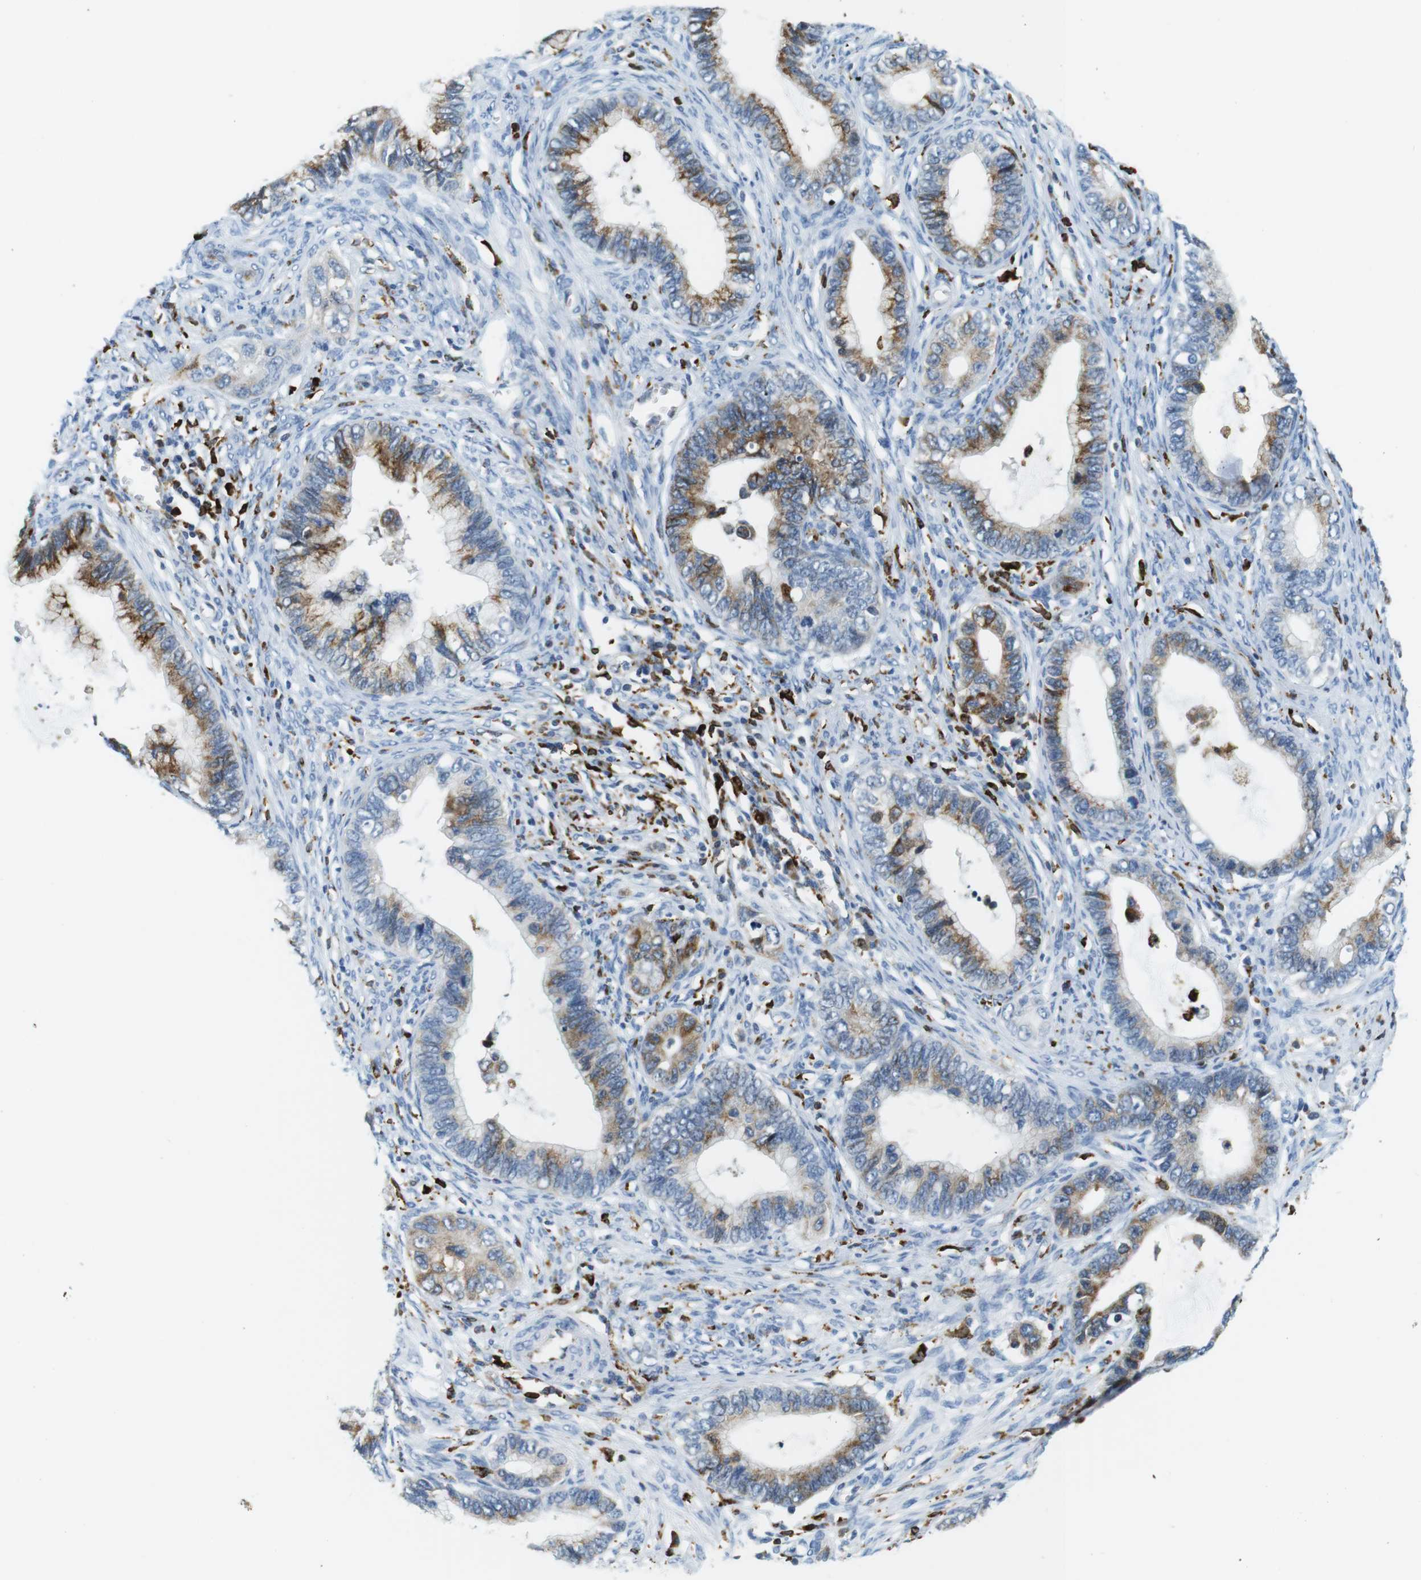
{"staining": {"intensity": "moderate", "quantity": "25%-75%", "location": "cytoplasmic/membranous"}, "tissue": "cervical cancer", "cell_type": "Tumor cells", "image_type": "cancer", "snomed": [{"axis": "morphology", "description": "Adenocarcinoma, NOS"}, {"axis": "topography", "description": "Cervix"}], "caption": "IHC (DAB) staining of human adenocarcinoma (cervical) demonstrates moderate cytoplasmic/membranous protein expression in about 25%-75% of tumor cells. (IHC, brightfield microscopy, high magnification).", "gene": "CIITA", "patient": {"sex": "female", "age": 44}}